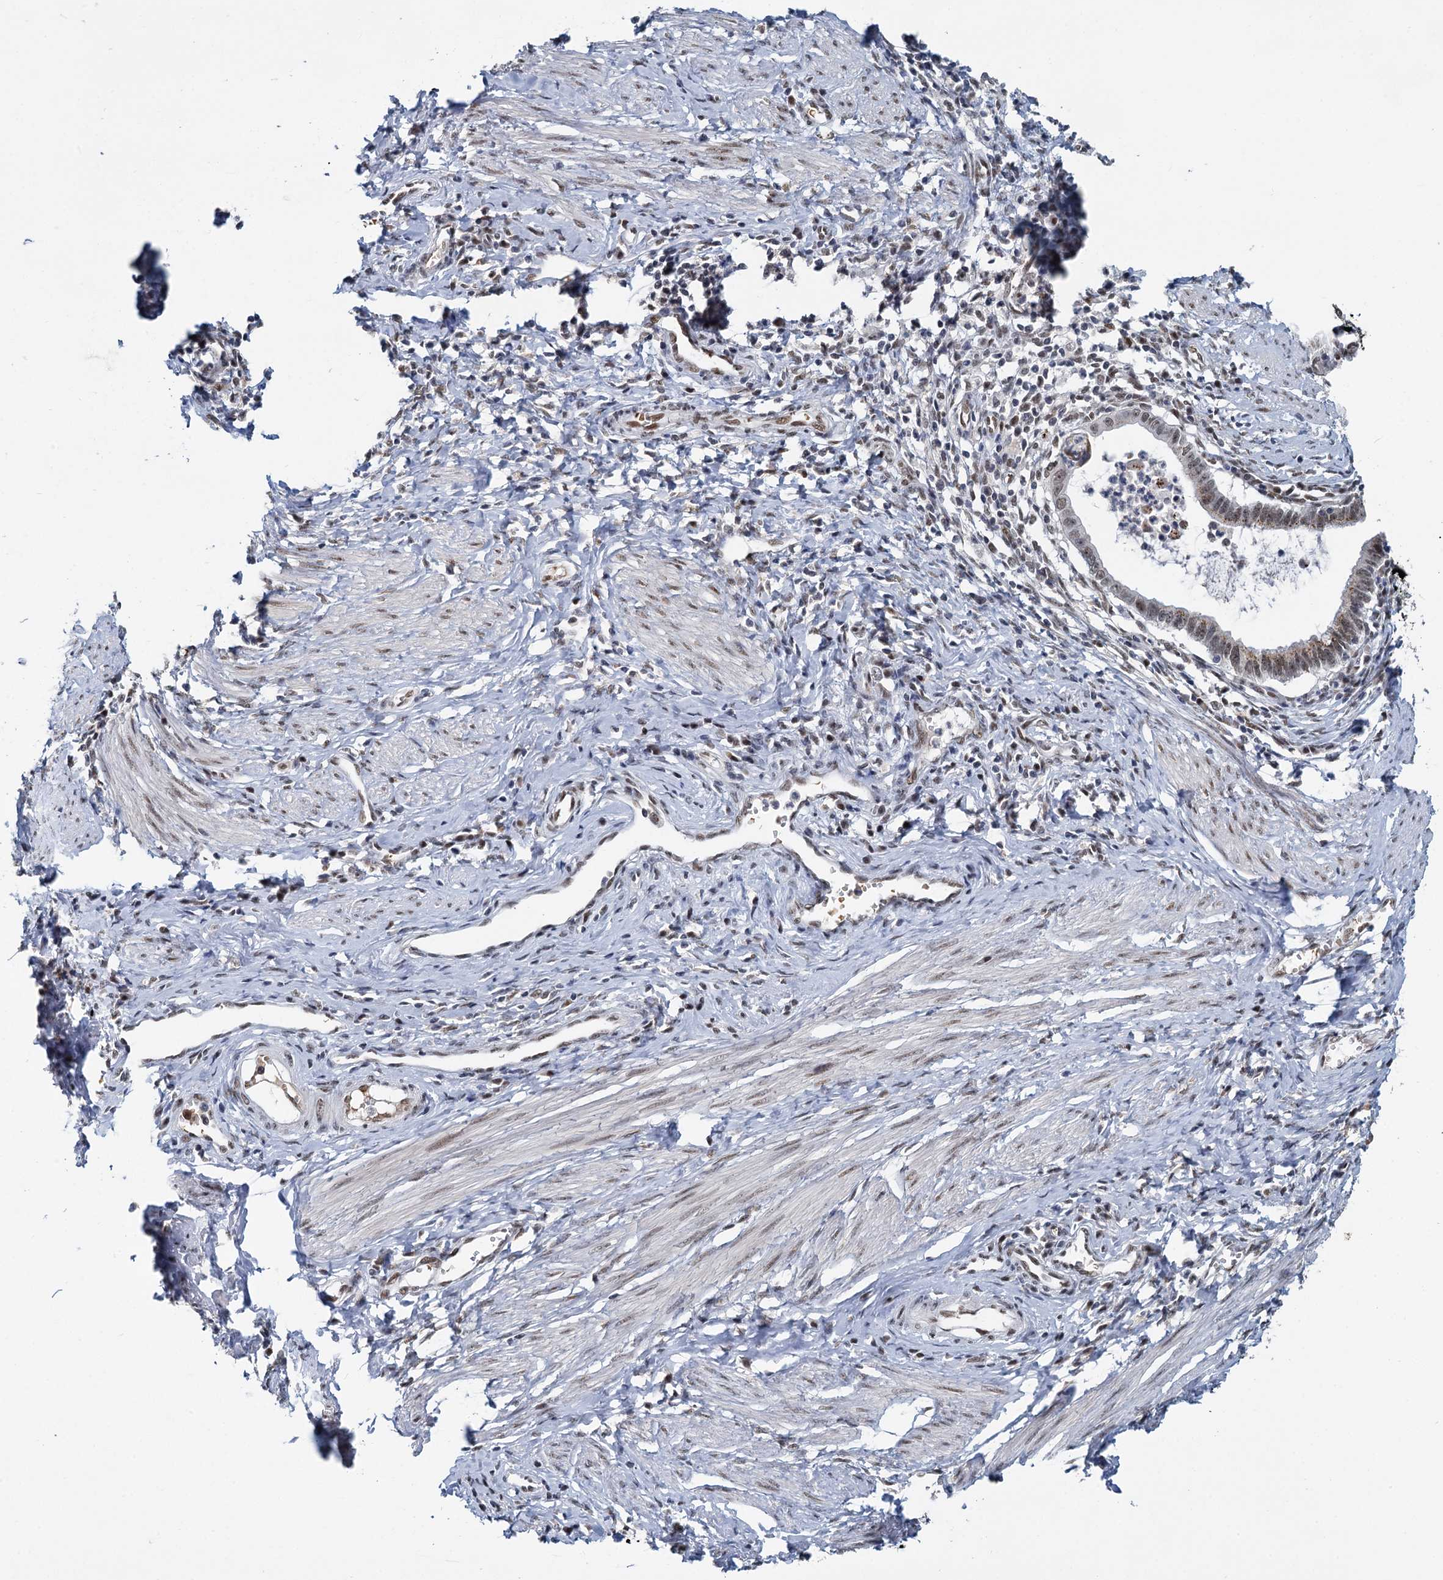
{"staining": {"intensity": "moderate", "quantity": "25%-75%", "location": "cytoplasmic/membranous"}, "tissue": "cervical cancer", "cell_type": "Tumor cells", "image_type": "cancer", "snomed": [{"axis": "morphology", "description": "Adenocarcinoma, NOS"}, {"axis": "topography", "description": "Cervix"}], "caption": "There is medium levels of moderate cytoplasmic/membranous expression in tumor cells of cervical cancer (adenocarcinoma), as demonstrated by immunohistochemical staining (brown color).", "gene": "RPRD1A", "patient": {"sex": "female", "age": 36}}